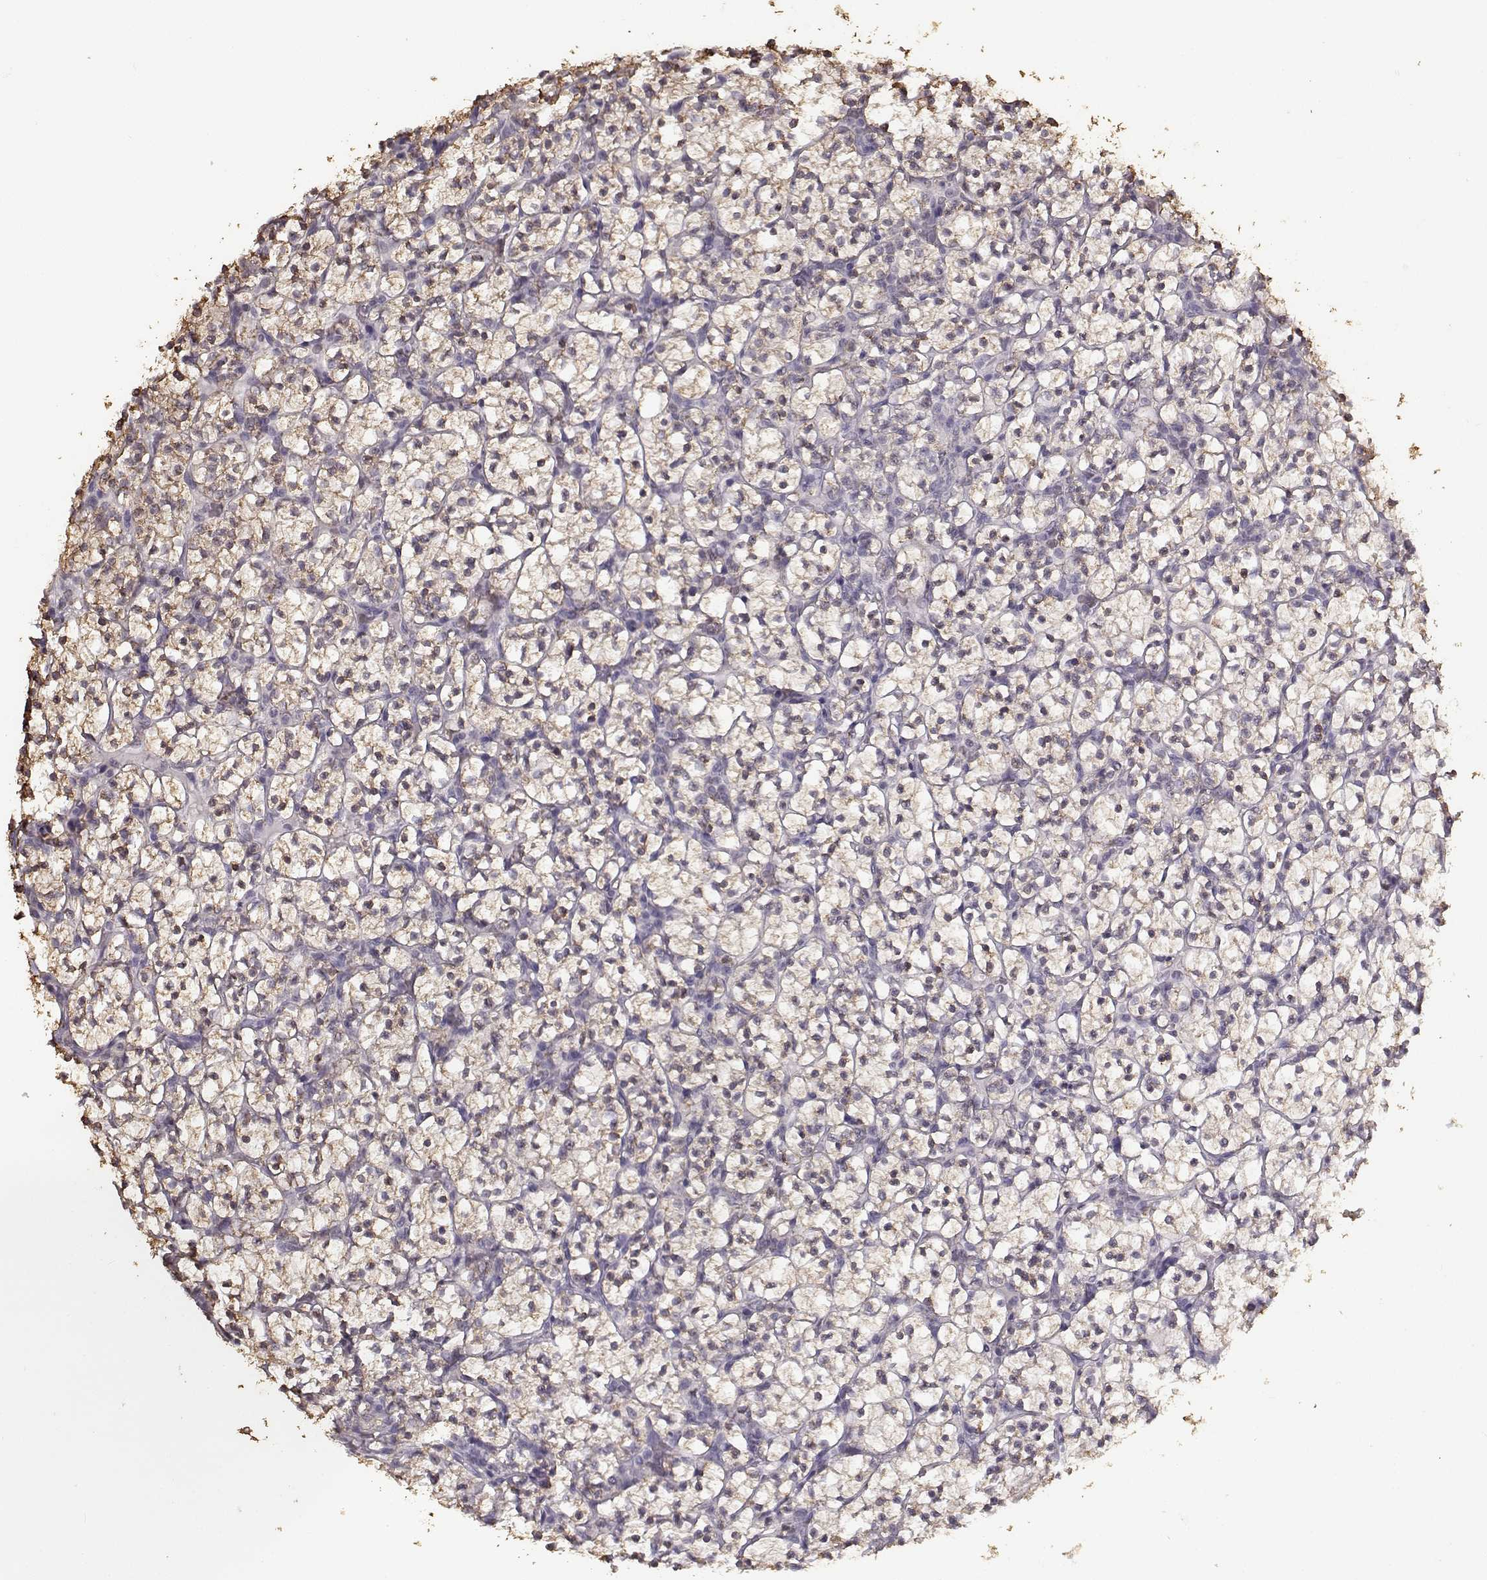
{"staining": {"intensity": "weak", "quantity": ">75%", "location": "cytoplasmic/membranous"}, "tissue": "renal cancer", "cell_type": "Tumor cells", "image_type": "cancer", "snomed": [{"axis": "morphology", "description": "Adenocarcinoma, NOS"}, {"axis": "topography", "description": "Kidney"}], "caption": "High-power microscopy captured an IHC photomicrograph of renal cancer (adenocarcinoma), revealing weak cytoplasmic/membranous expression in about >75% of tumor cells.", "gene": "UROC1", "patient": {"sex": "female", "age": 89}}